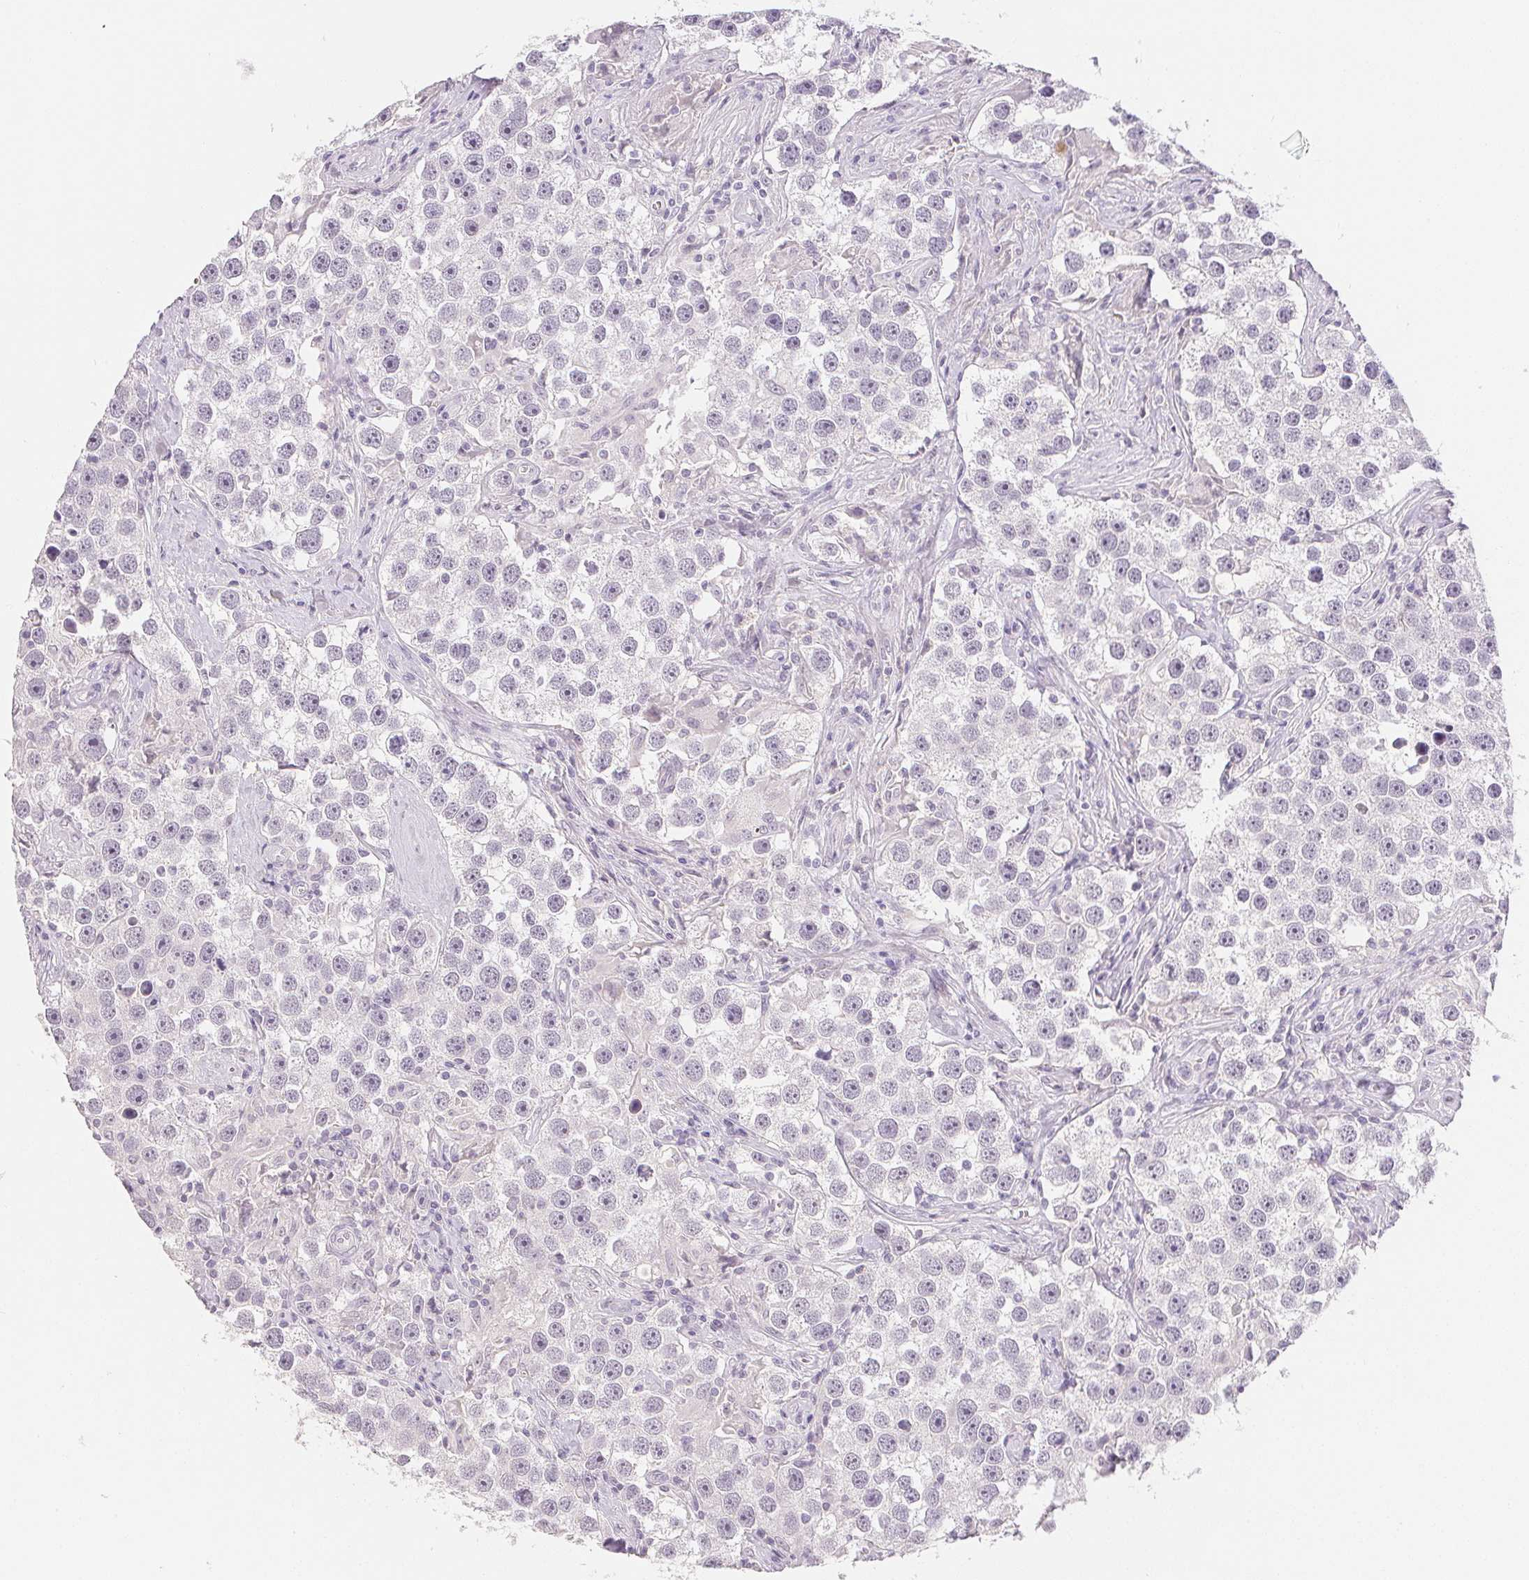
{"staining": {"intensity": "negative", "quantity": "none", "location": "none"}, "tissue": "testis cancer", "cell_type": "Tumor cells", "image_type": "cancer", "snomed": [{"axis": "morphology", "description": "Seminoma, NOS"}, {"axis": "topography", "description": "Testis"}], "caption": "The histopathology image displays no staining of tumor cells in testis cancer.", "gene": "PPY", "patient": {"sex": "male", "age": 49}}